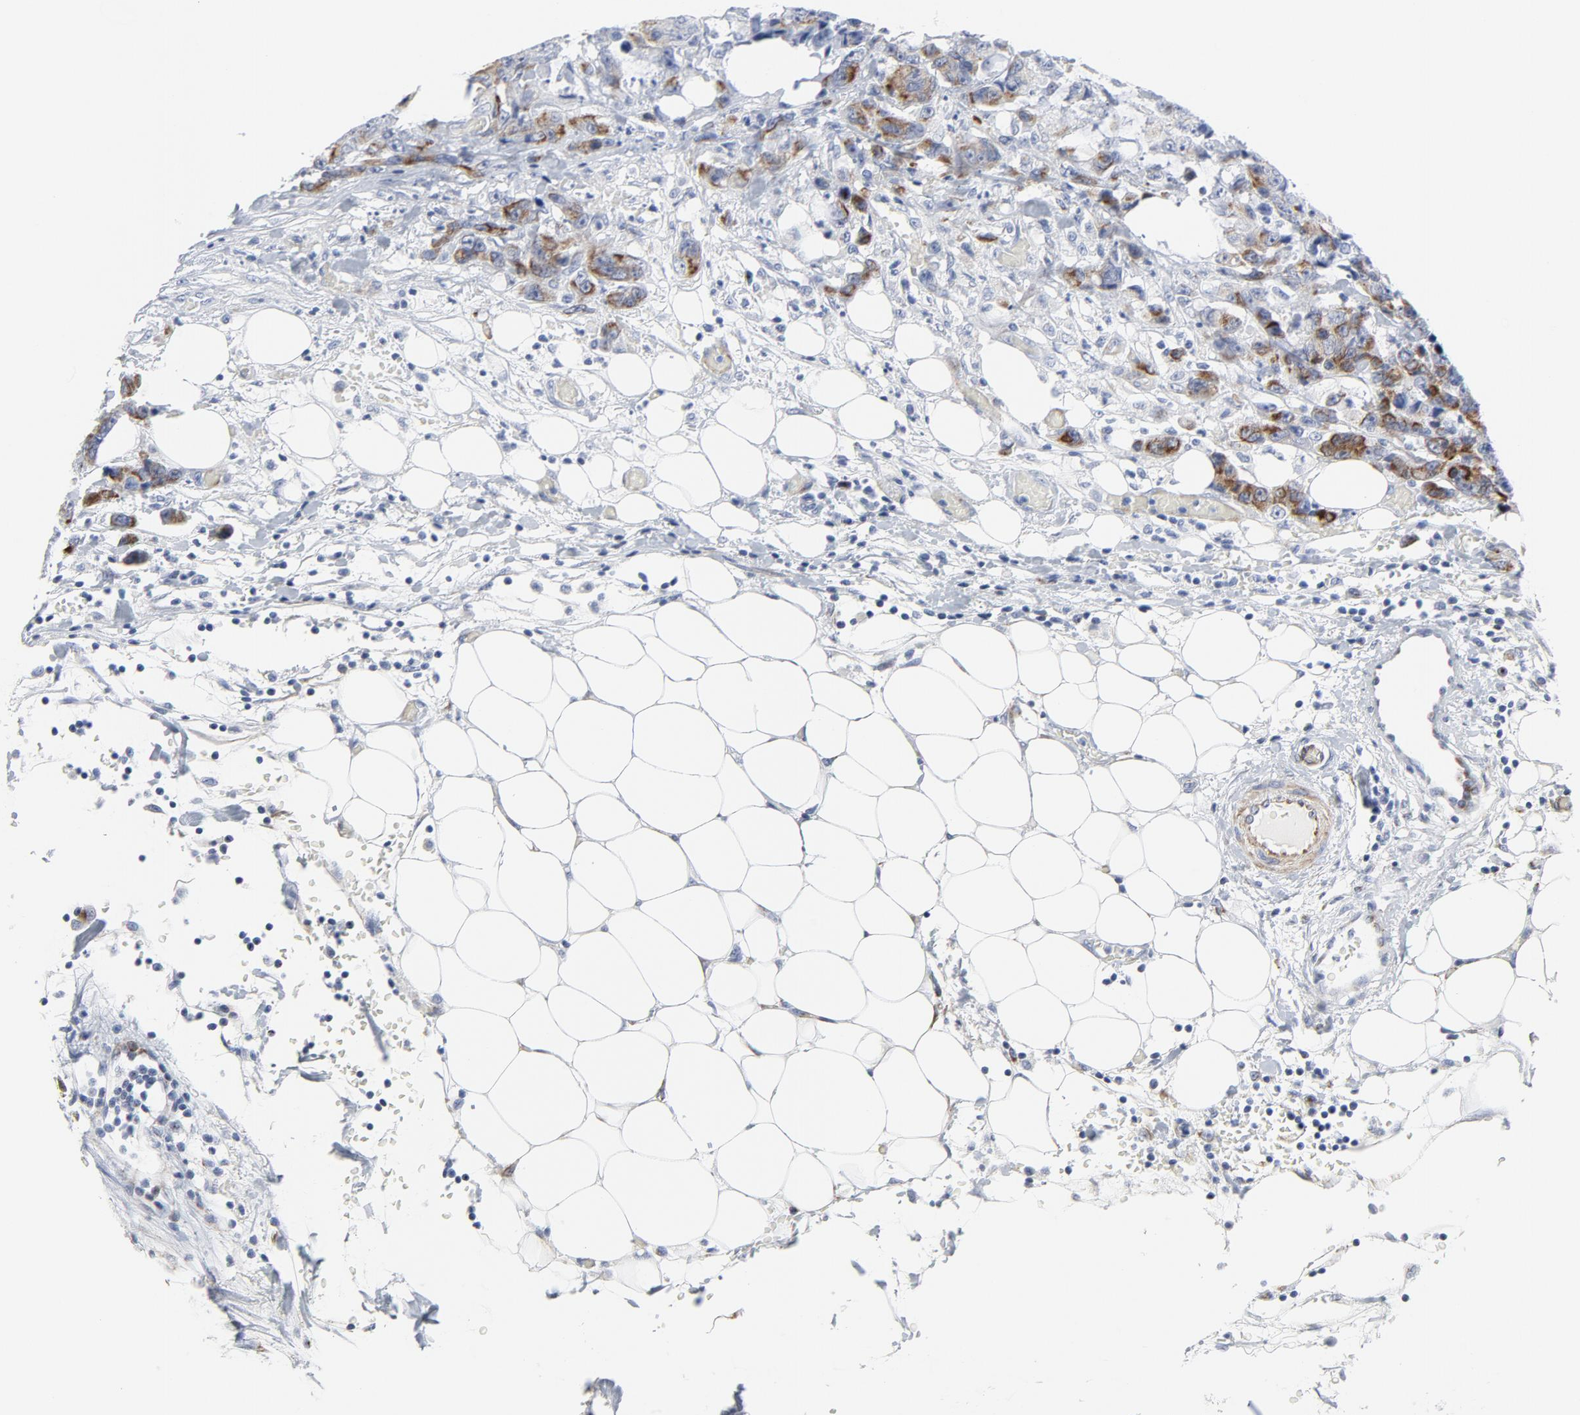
{"staining": {"intensity": "moderate", "quantity": "25%-75%", "location": "cytoplasmic/membranous"}, "tissue": "colorectal cancer", "cell_type": "Tumor cells", "image_type": "cancer", "snomed": [{"axis": "morphology", "description": "Adenocarcinoma, NOS"}, {"axis": "topography", "description": "Colon"}], "caption": "Moderate cytoplasmic/membranous protein staining is identified in about 25%-75% of tumor cells in colorectal cancer (adenocarcinoma).", "gene": "TUBB1", "patient": {"sex": "female", "age": 86}}